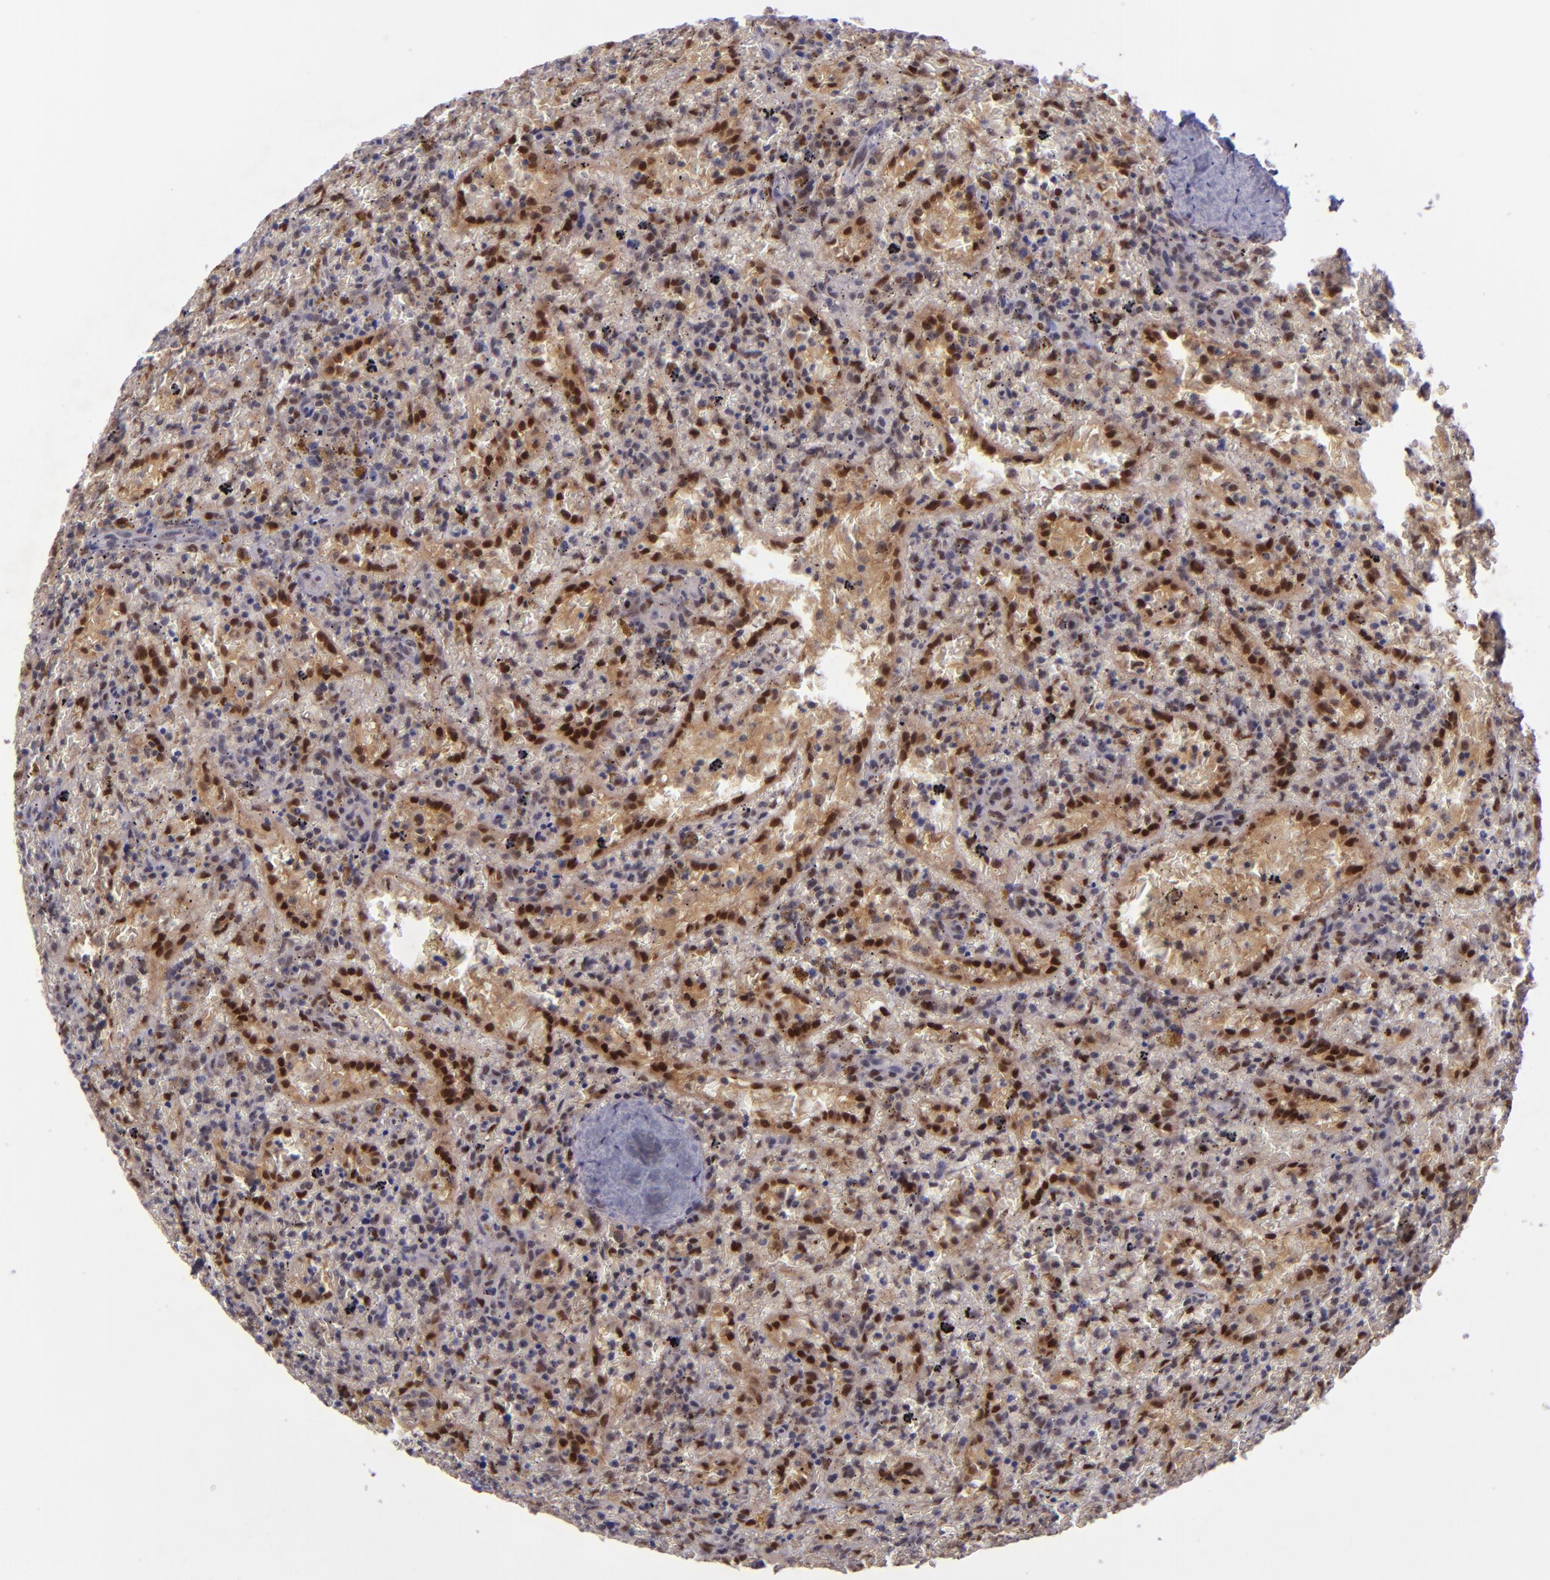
{"staining": {"intensity": "moderate", "quantity": ">75%", "location": "cytoplasmic/membranous,nuclear"}, "tissue": "lymphoma", "cell_type": "Tumor cells", "image_type": "cancer", "snomed": [{"axis": "morphology", "description": "Malignant lymphoma, non-Hodgkin's type, High grade"}, {"axis": "topography", "description": "Spleen"}, {"axis": "topography", "description": "Lymph node"}], "caption": "Immunohistochemical staining of human malignant lymphoma, non-Hodgkin's type (high-grade) displays medium levels of moderate cytoplasmic/membranous and nuclear expression in about >75% of tumor cells.", "gene": "BAG1", "patient": {"sex": "female", "age": 70}}